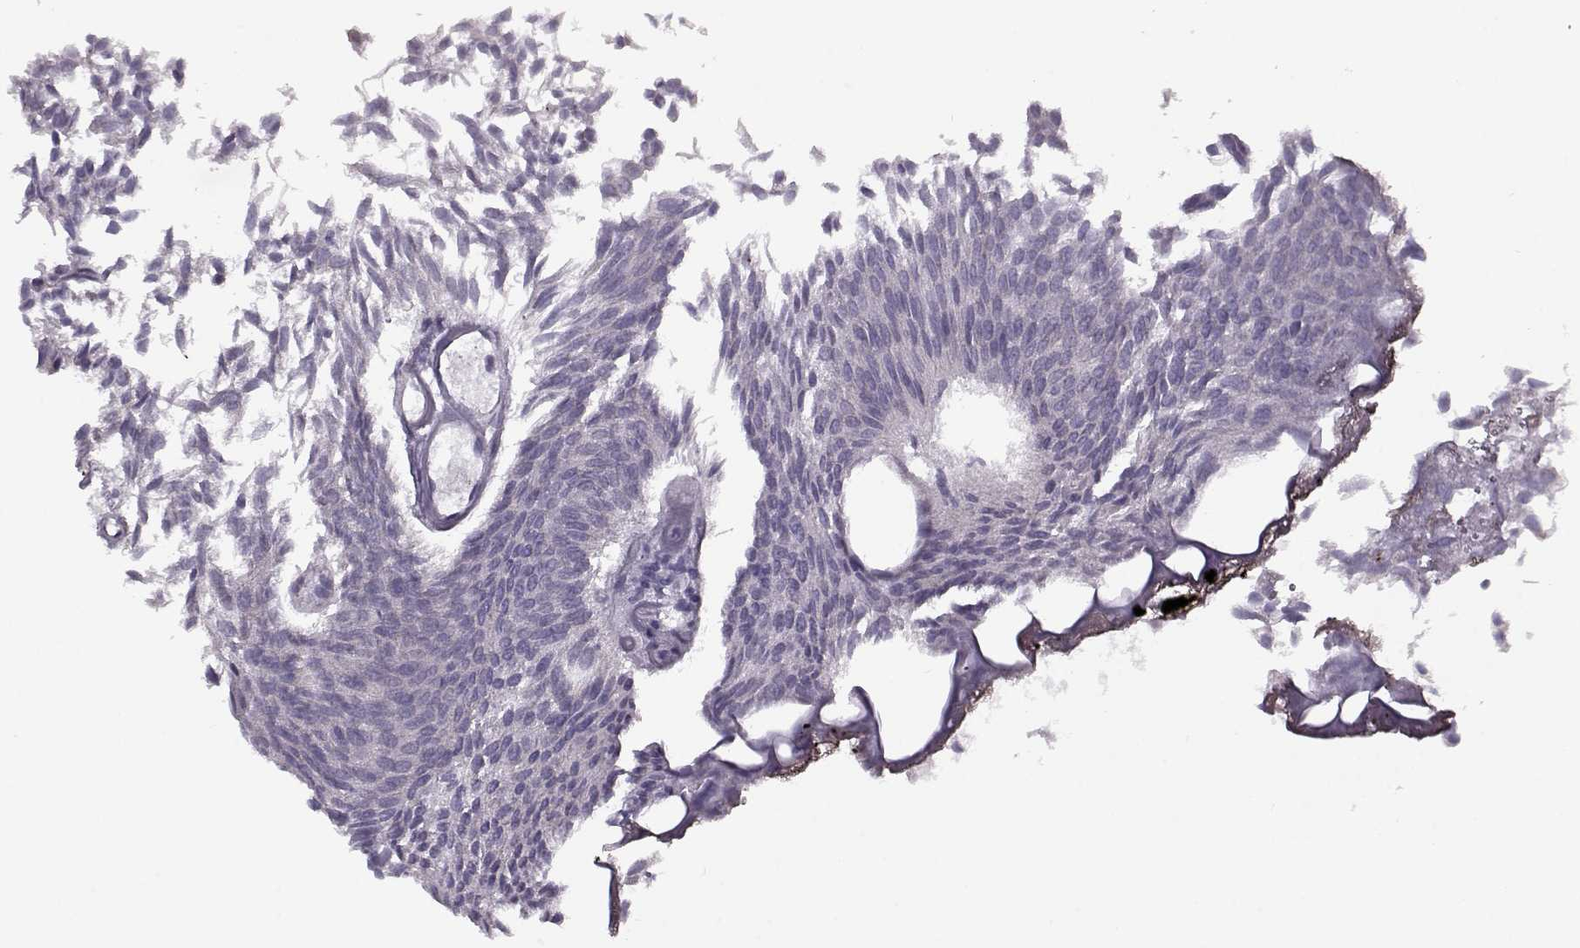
{"staining": {"intensity": "negative", "quantity": "none", "location": "none"}, "tissue": "urothelial cancer", "cell_type": "Tumor cells", "image_type": "cancer", "snomed": [{"axis": "morphology", "description": "Urothelial carcinoma, Low grade"}, {"axis": "topography", "description": "Urinary bladder"}], "caption": "IHC image of neoplastic tissue: human urothelial cancer stained with DAB (3,3'-diaminobenzidine) shows no significant protein expression in tumor cells.", "gene": "KLF17", "patient": {"sex": "male", "age": 63}}